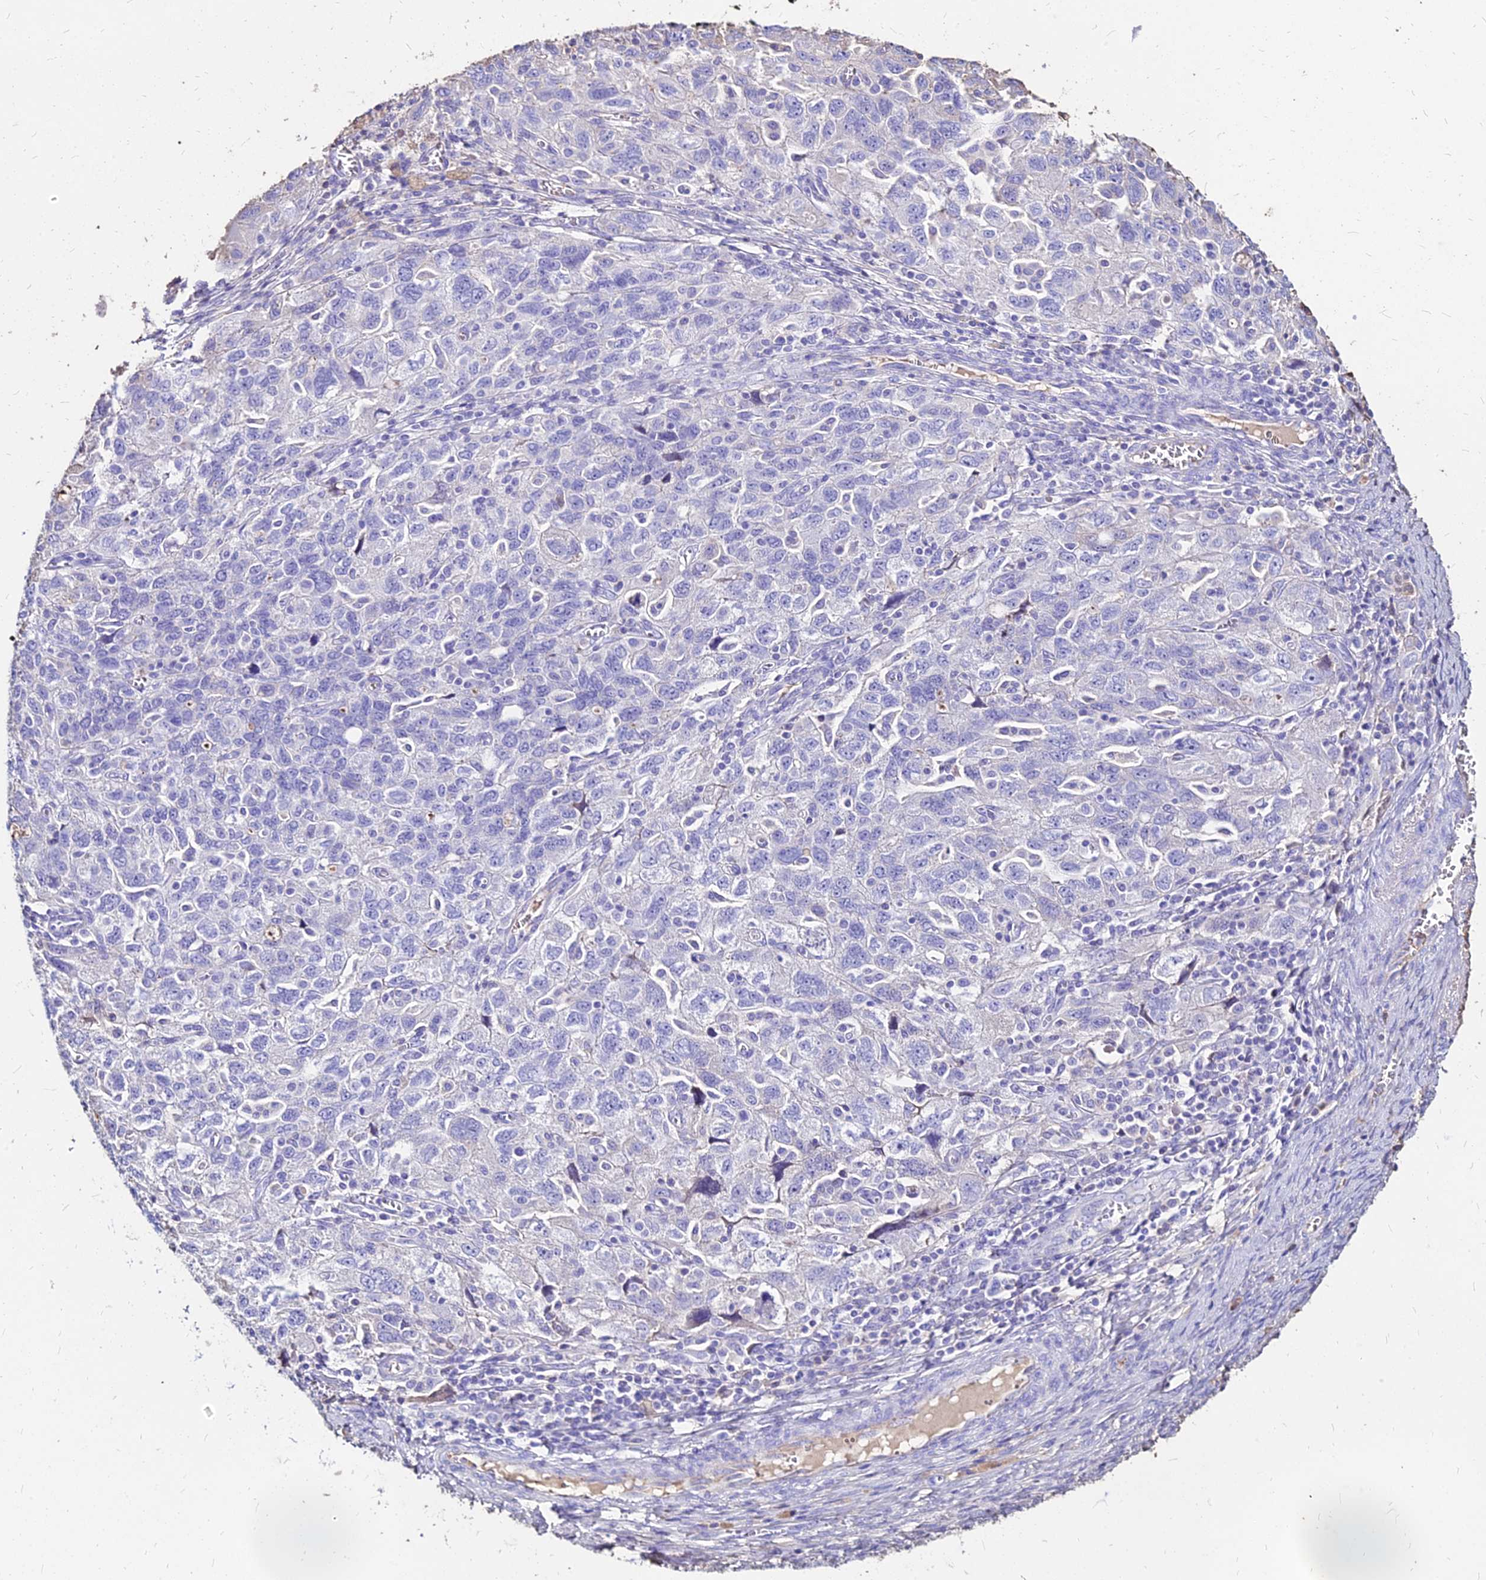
{"staining": {"intensity": "negative", "quantity": "none", "location": "none"}, "tissue": "ovarian cancer", "cell_type": "Tumor cells", "image_type": "cancer", "snomed": [{"axis": "morphology", "description": "Carcinoma, NOS"}, {"axis": "morphology", "description": "Cystadenocarcinoma, serous, NOS"}, {"axis": "topography", "description": "Ovary"}], "caption": "Ovarian cancer was stained to show a protein in brown. There is no significant positivity in tumor cells.", "gene": "NME5", "patient": {"sex": "female", "age": 69}}